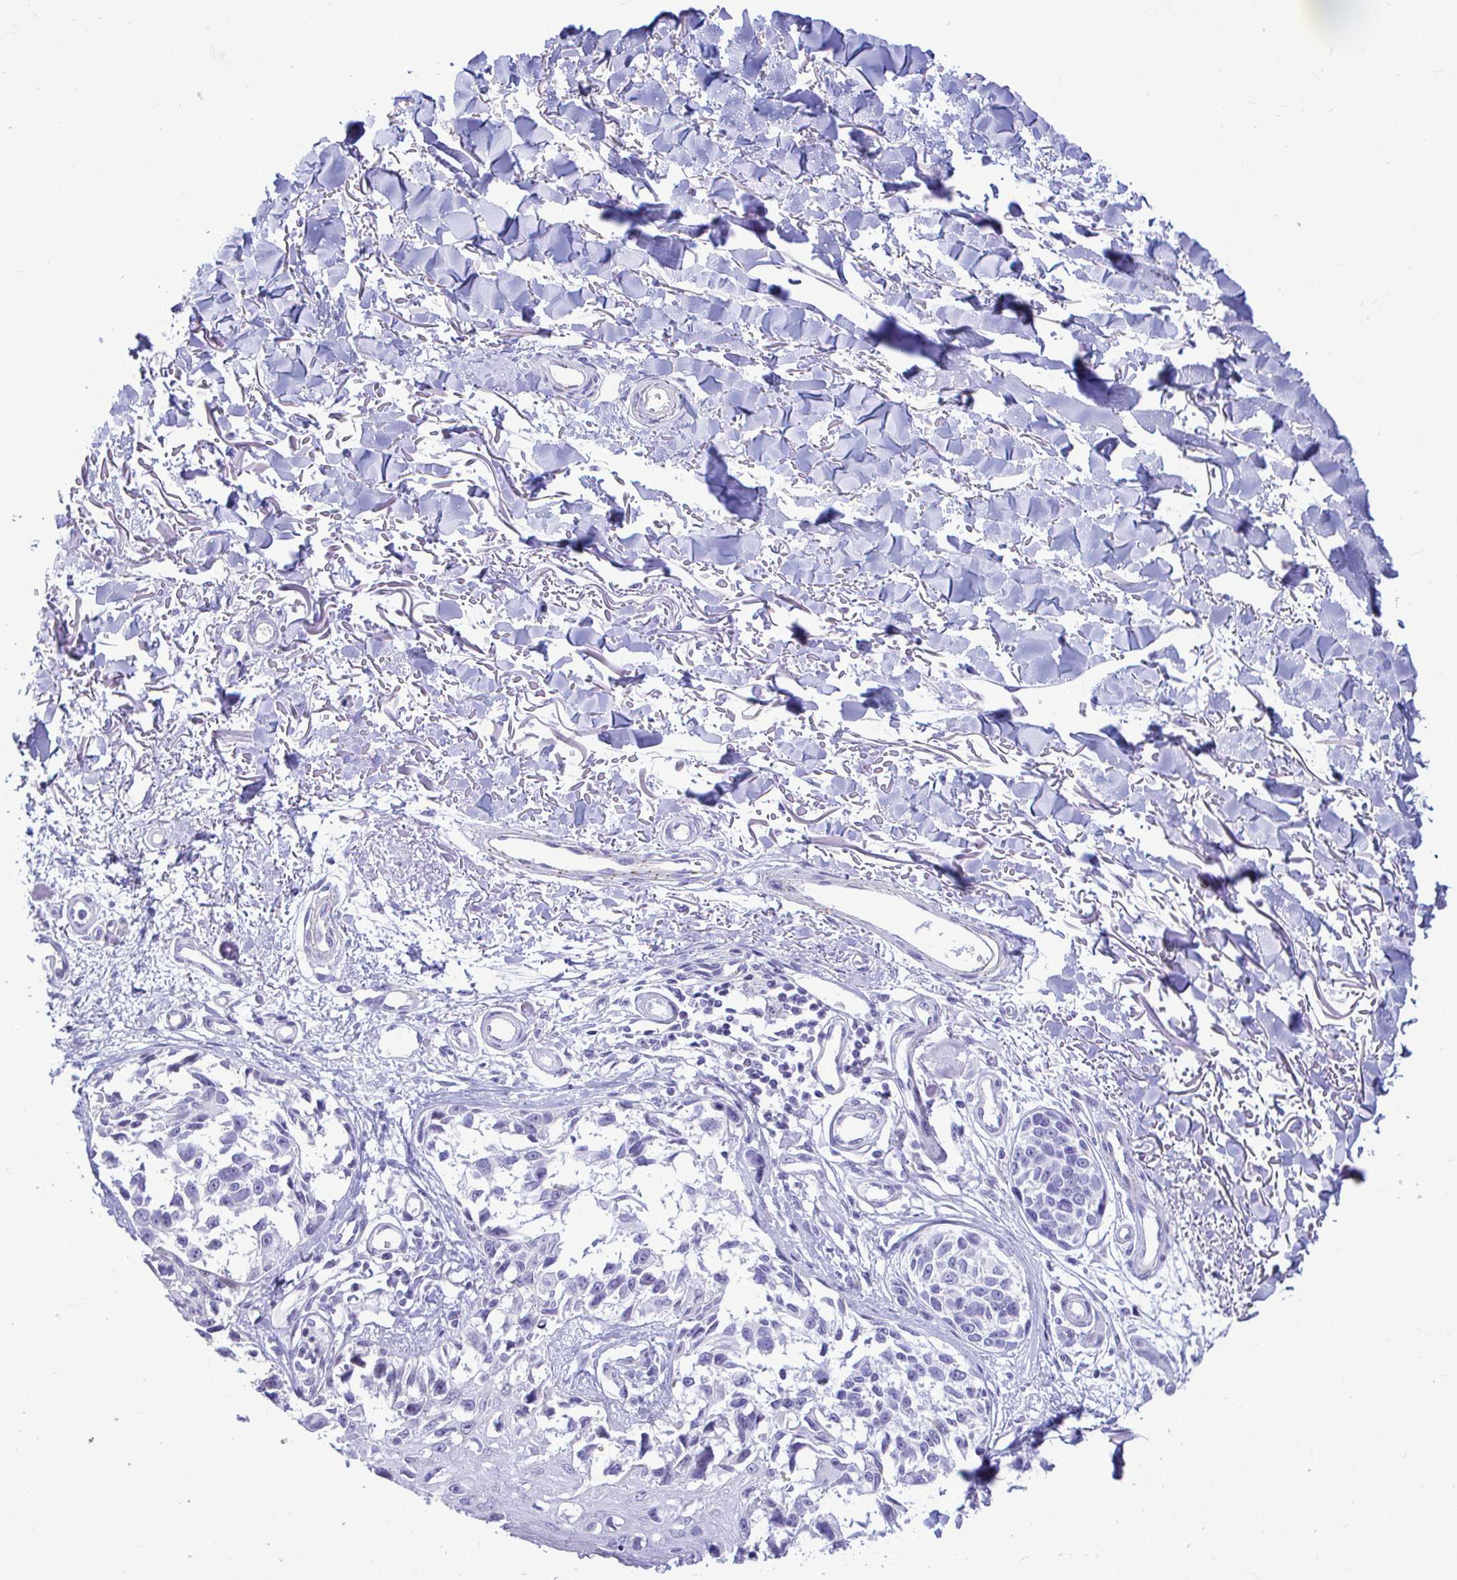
{"staining": {"intensity": "negative", "quantity": "none", "location": "none"}, "tissue": "melanoma", "cell_type": "Tumor cells", "image_type": "cancer", "snomed": [{"axis": "morphology", "description": "Malignant melanoma, NOS"}, {"axis": "topography", "description": "Skin"}], "caption": "Protein analysis of melanoma shows no significant expression in tumor cells. The staining was performed using DAB to visualize the protein expression in brown, while the nuclei were stained in blue with hematoxylin (Magnification: 20x).", "gene": "SLC25A51", "patient": {"sex": "male", "age": 73}}